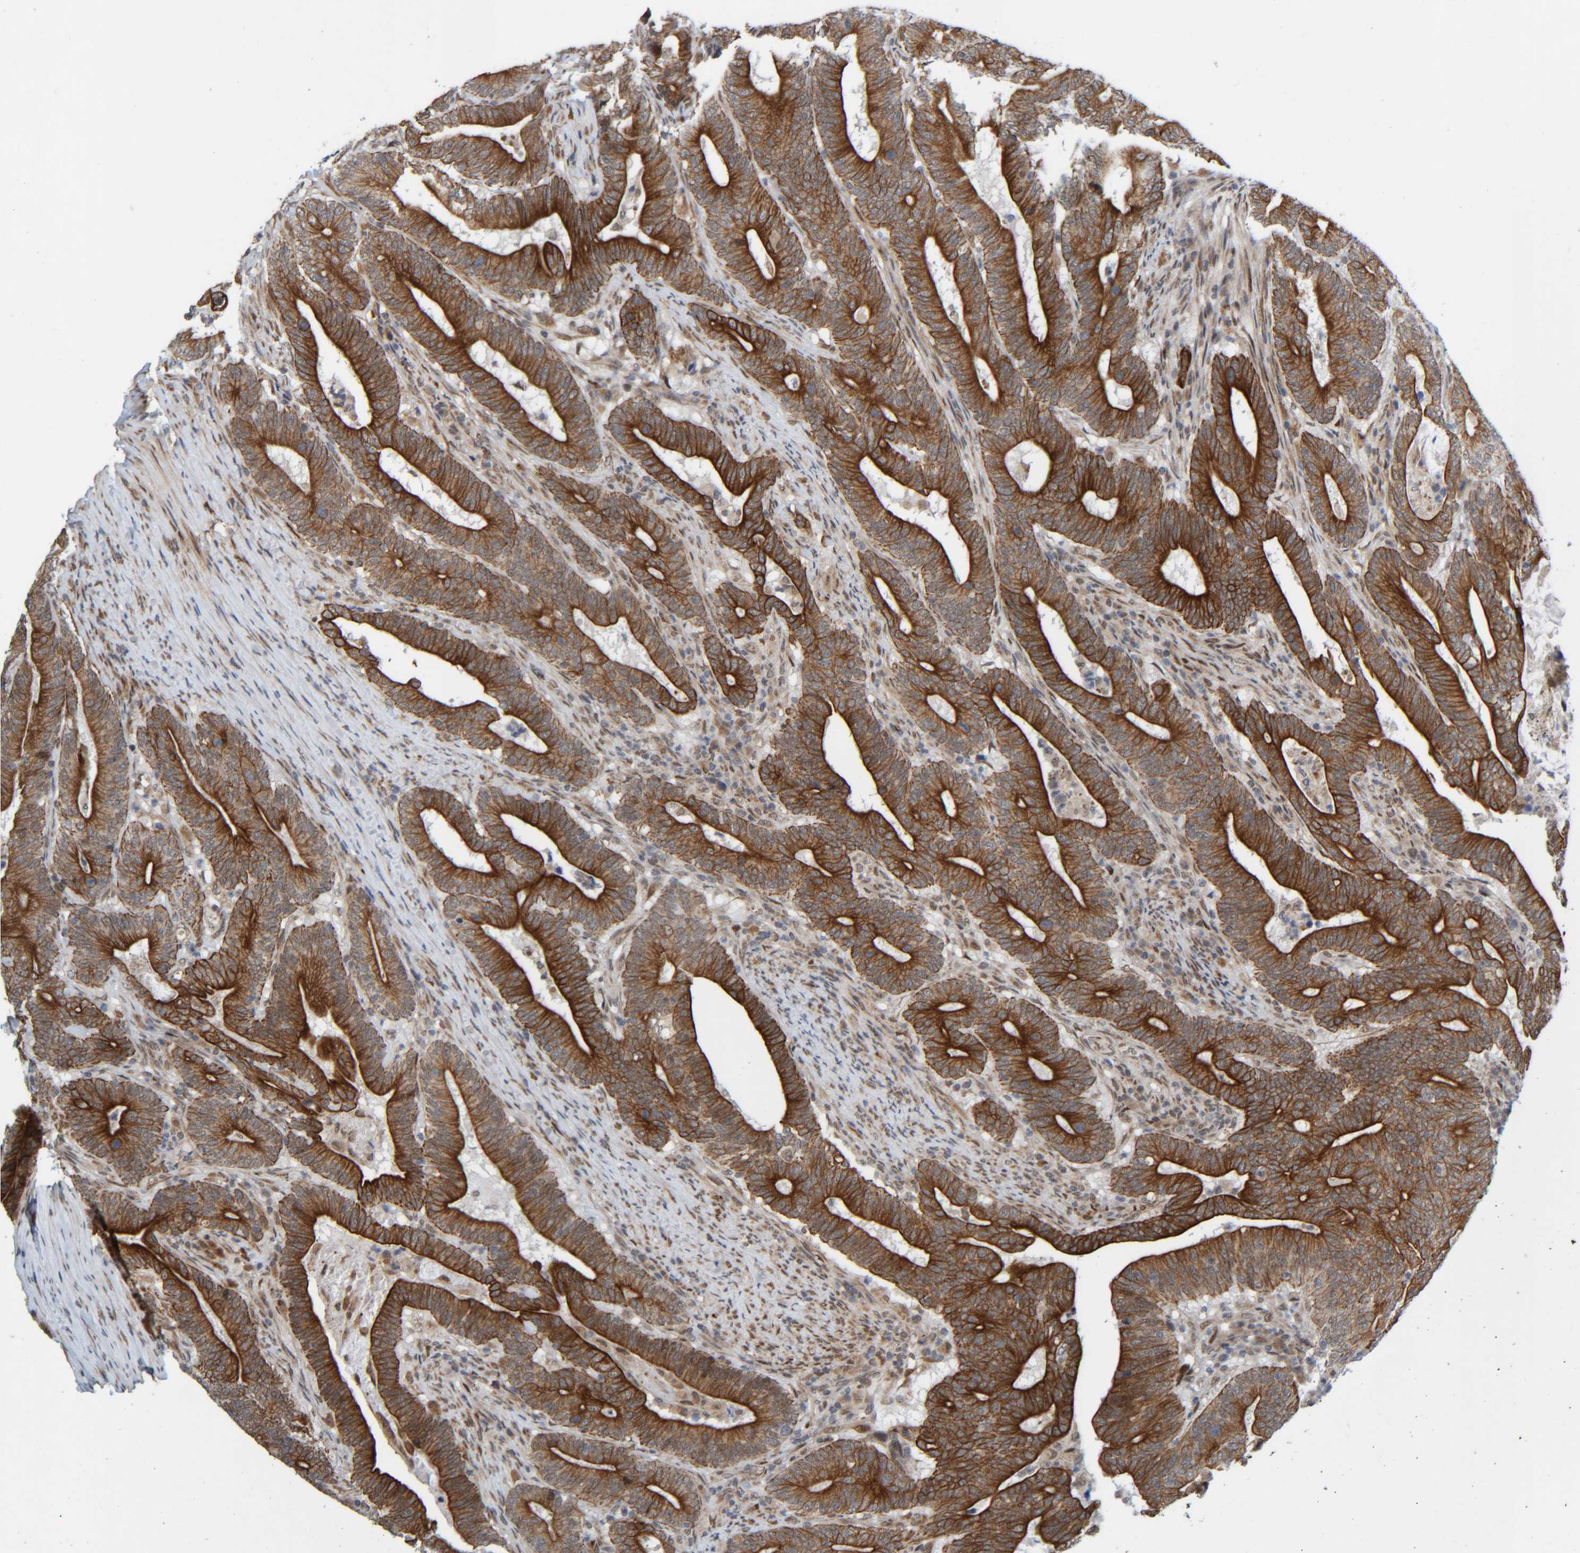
{"staining": {"intensity": "strong", "quantity": ">75%", "location": "cytoplasmic/membranous"}, "tissue": "colorectal cancer", "cell_type": "Tumor cells", "image_type": "cancer", "snomed": [{"axis": "morphology", "description": "Adenocarcinoma, NOS"}, {"axis": "topography", "description": "Colon"}], "caption": "DAB (3,3'-diaminobenzidine) immunohistochemical staining of human colorectal cancer (adenocarcinoma) exhibits strong cytoplasmic/membranous protein staining in about >75% of tumor cells.", "gene": "CCDC57", "patient": {"sex": "female", "age": 66}}